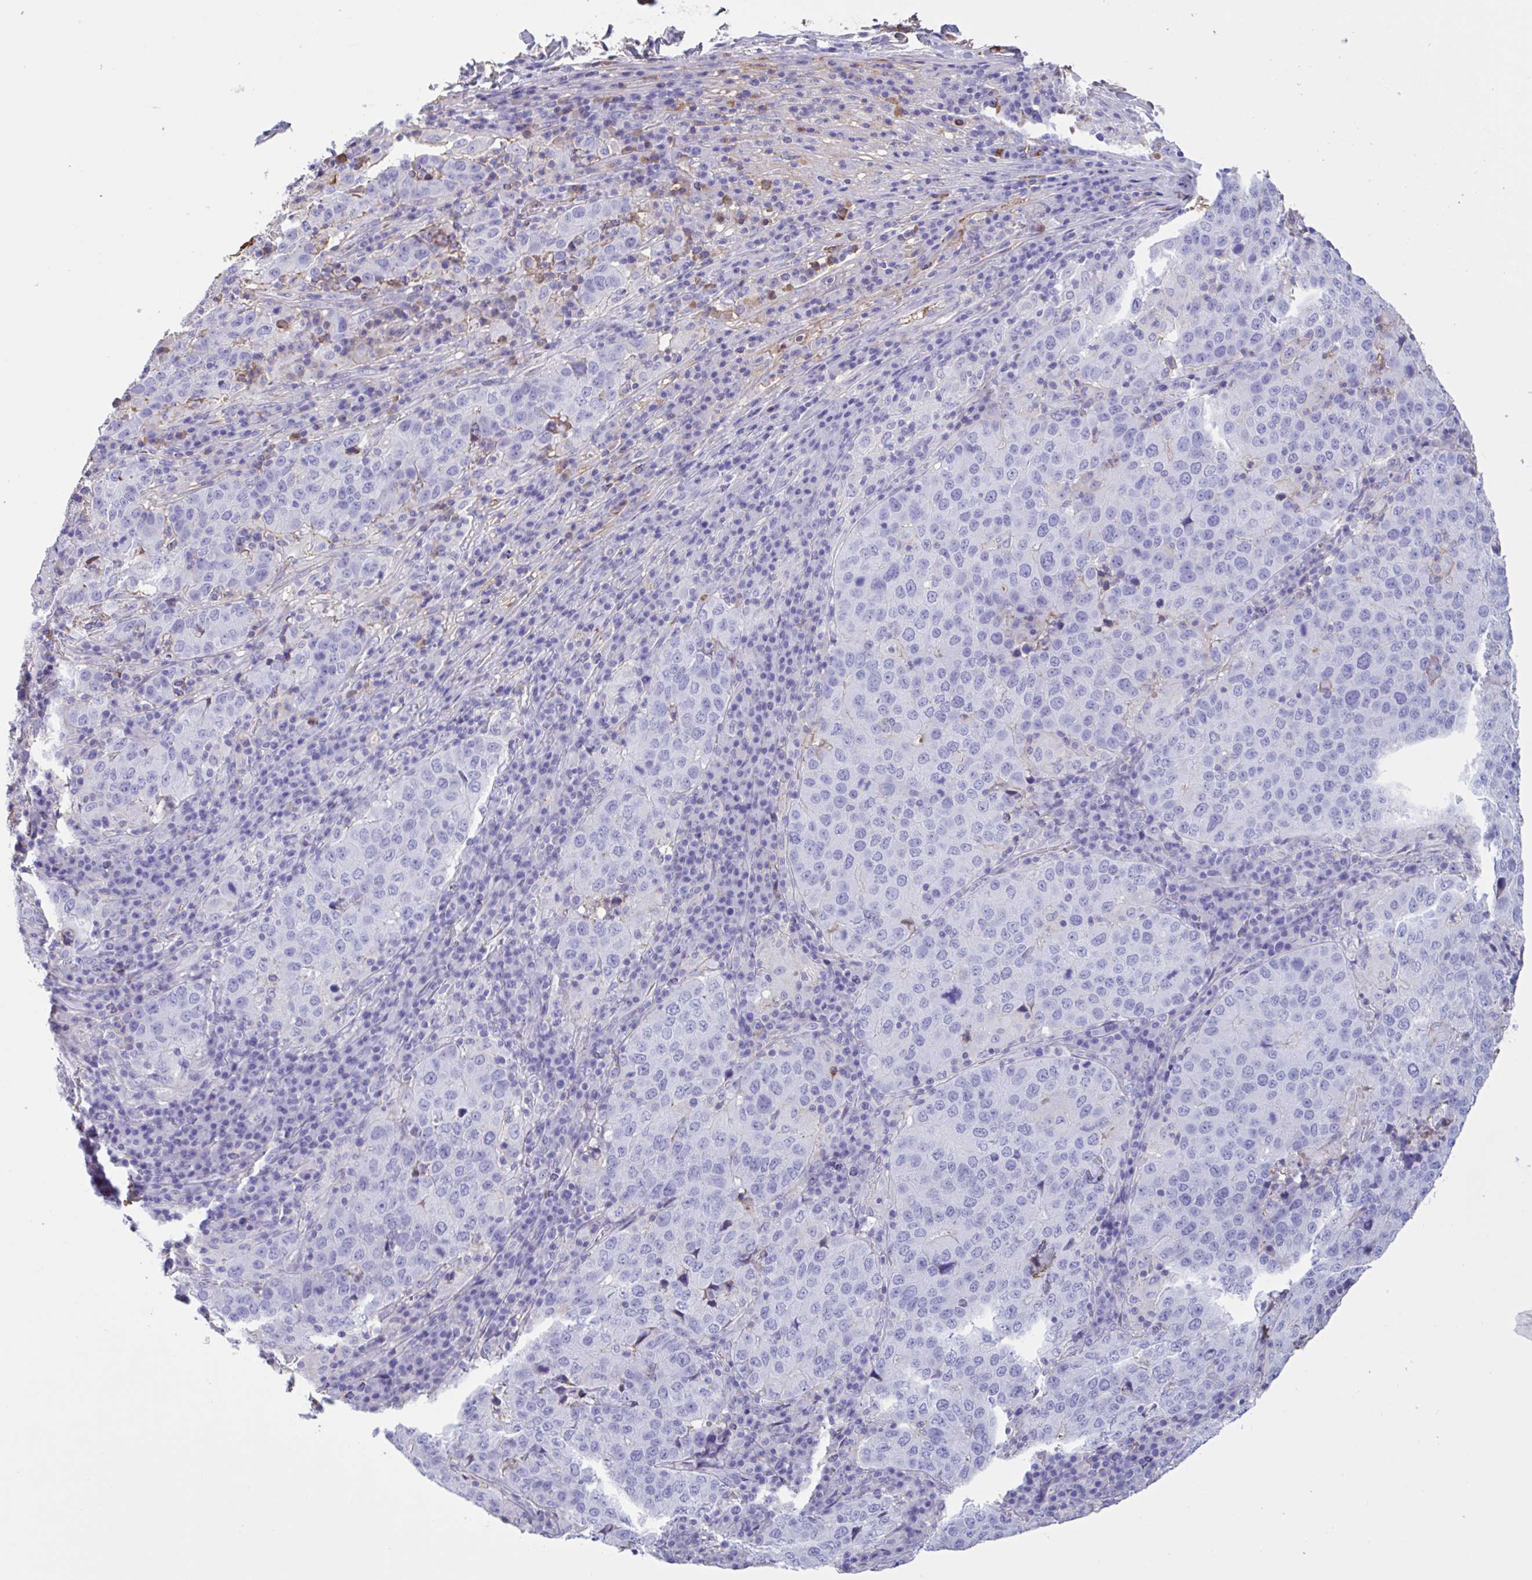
{"staining": {"intensity": "negative", "quantity": "none", "location": "none"}, "tissue": "stomach cancer", "cell_type": "Tumor cells", "image_type": "cancer", "snomed": [{"axis": "morphology", "description": "Adenocarcinoma, NOS"}, {"axis": "topography", "description": "Stomach"}], "caption": "Protein analysis of stomach cancer (adenocarcinoma) exhibits no significant positivity in tumor cells.", "gene": "LARGE2", "patient": {"sex": "male", "age": 71}}